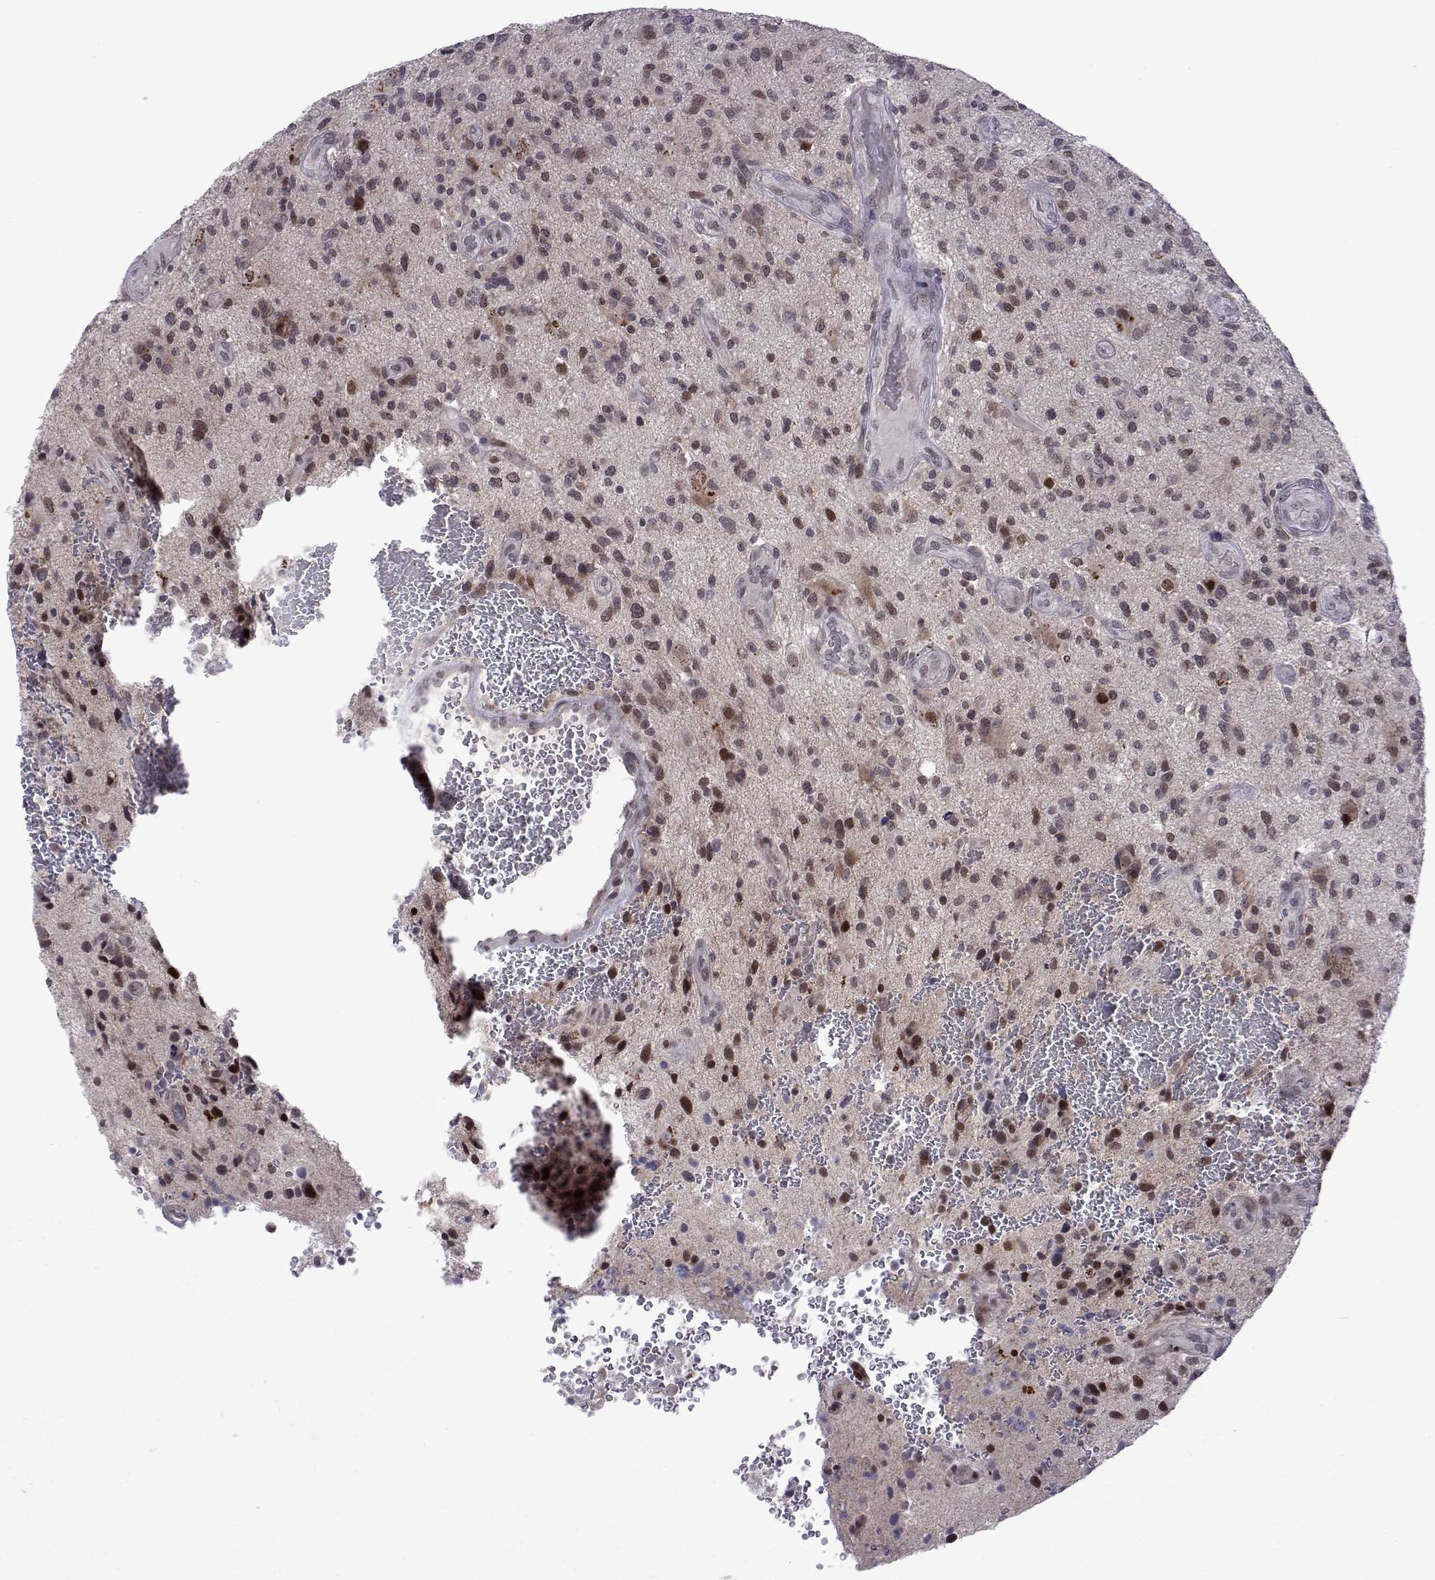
{"staining": {"intensity": "moderate", "quantity": "25%-75%", "location": "nuclear"}, "tissue": "glioma", "cell_type": "Tumor cells", "image_type": "cancer", "snomed": [{"axis": "morphology", "description": "Glioma, malignant, High grade"}, {"axis": "topography", "description": "Brain"}], "caption": "Immunohistochemistry micrograph of human glioma stained for a protein (brown), which exhibits medium levels of moderate nuclear positivity in approximately 25%-75% of tumor cells.", "gene": "EFCAB3", "patient": {"sex": "male", "age": 47}}